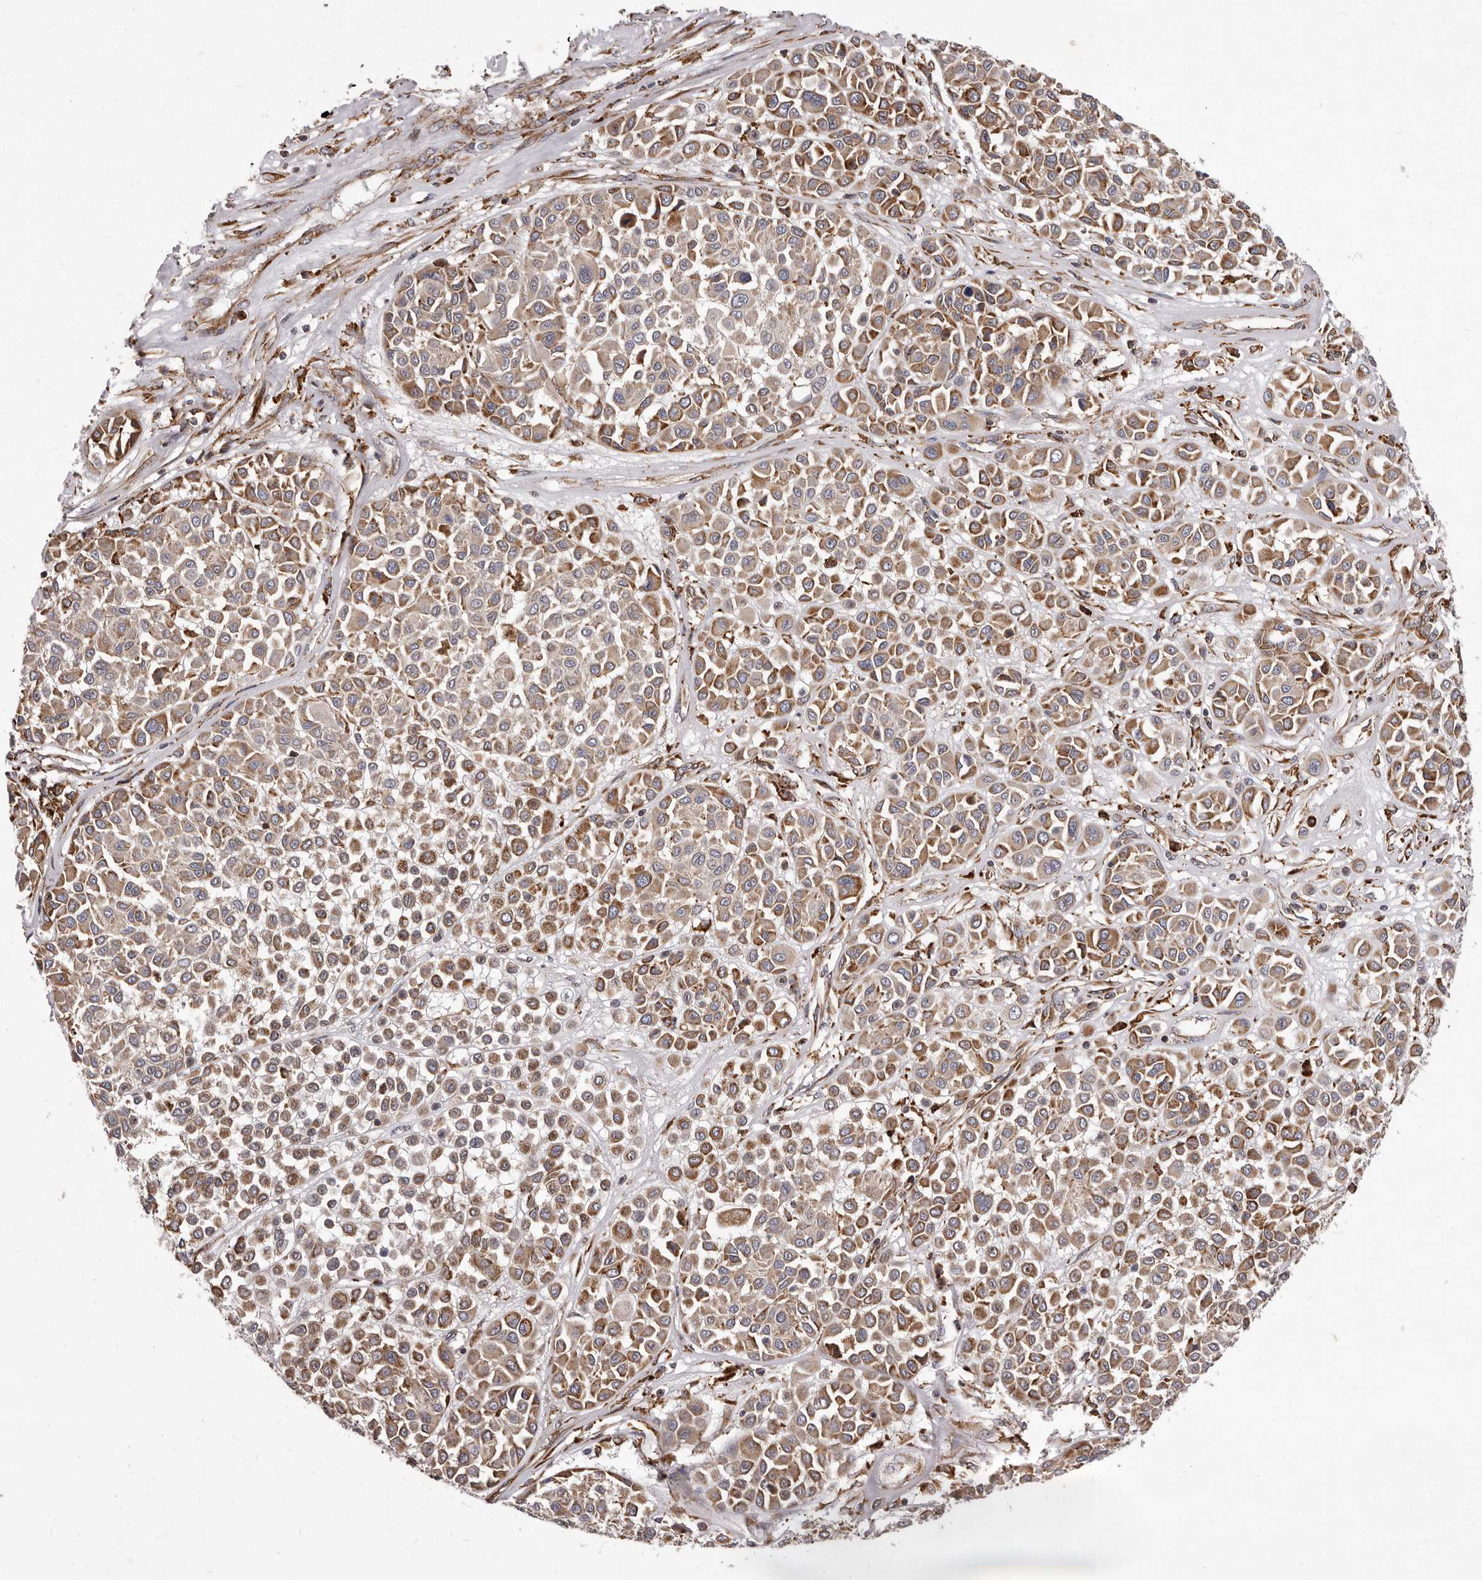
{"staining": {"intensity": "moderate", "quantity": "25%-75%", "location": "cytoplasmic/membranous"}, "tissue": "melanoma", "cell_type": "Tumor cells", "image_type": "cancer", "snomed": [{"axis": "morphology", "description": "Malignant melanoma, Metastatic site"}, {"axis": "topography", "description": "Soft tissue"}], "caption": "Malignant melanoma (metastatic site) stained with a protein marker demonstrates moderate staining in tumor cells.", "gene": "ALPK1", "patient": {"sex": "male", "age": 41}}